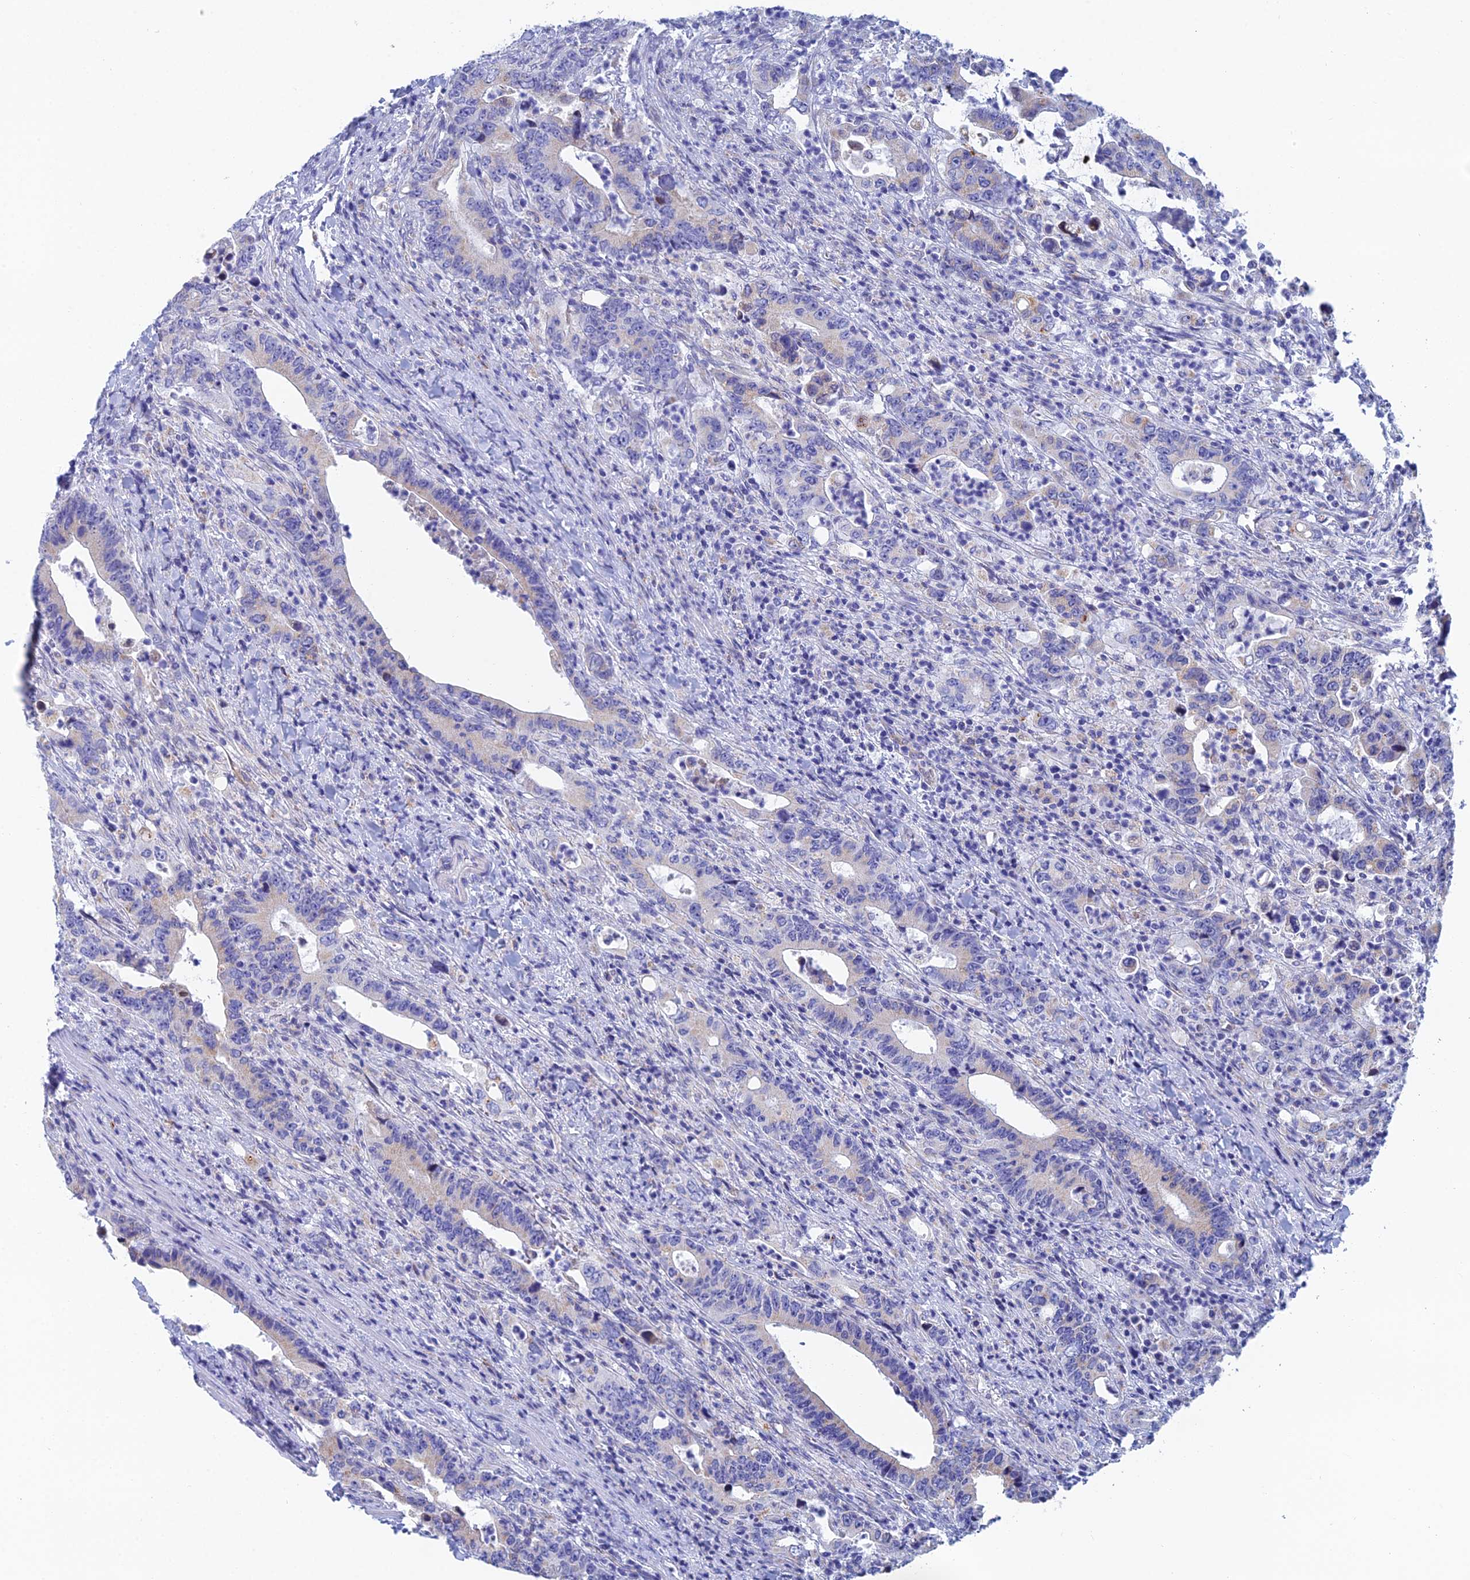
{"staining": {"intensity": "negative", "quantity": "none", "location": "none"}, "tissue": "colorectal cancer", "cell_type": "Tumor cells", "image_type": "cancer", "snomed": [{"axis": "morphology", "description": "Adenocarcinoma, NOS"}, {"axis": "topography", "description": "Colon"}], "caption": "An immunohistochemistry (IHC) photomicrograph of colorectal adenocarcinoma is shown. There is no staining in tumor cells of colorectal adenocarcinoma.", "gene": "CFAP210", "patient": {"sex": "female", "age": 75}}